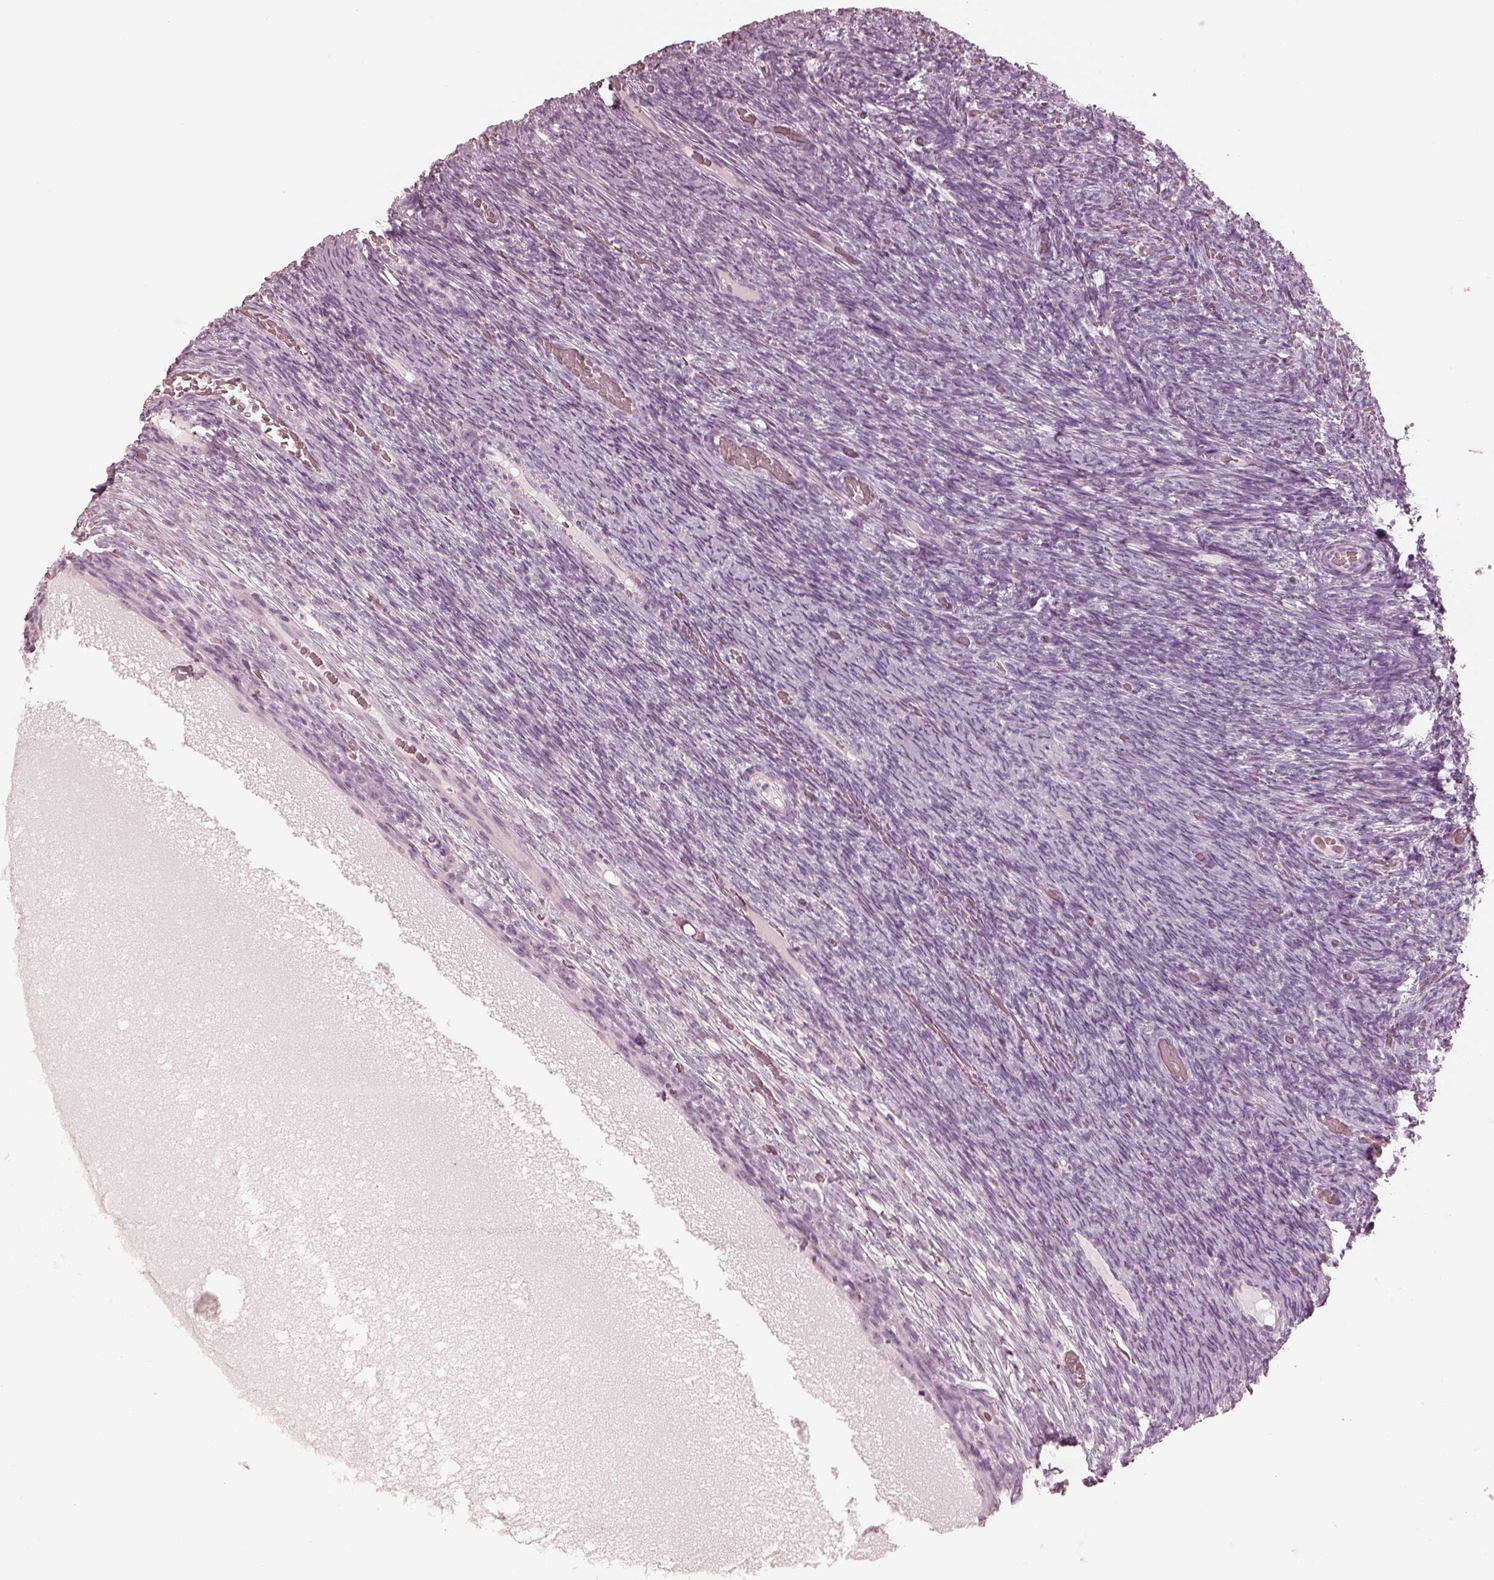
{"staining": {"intensity": "negative", "quantity": "none", "location": "none"}, "tissue": "ovary", "cell_type": "Follicle cells", "image_type": "normal", "snomed": [{"axis": "morphology", "description": "Normal tissue, NOS"}, {"axis": "topography", "description": "Ovary"}], "caption": "Follicle cells are negative for protein expression in benign human ovary. (DAB immunohistochemistry (IHC), high magnification).", "gene": "CALR3", "patient": {"sex": "female", "age": 34}}